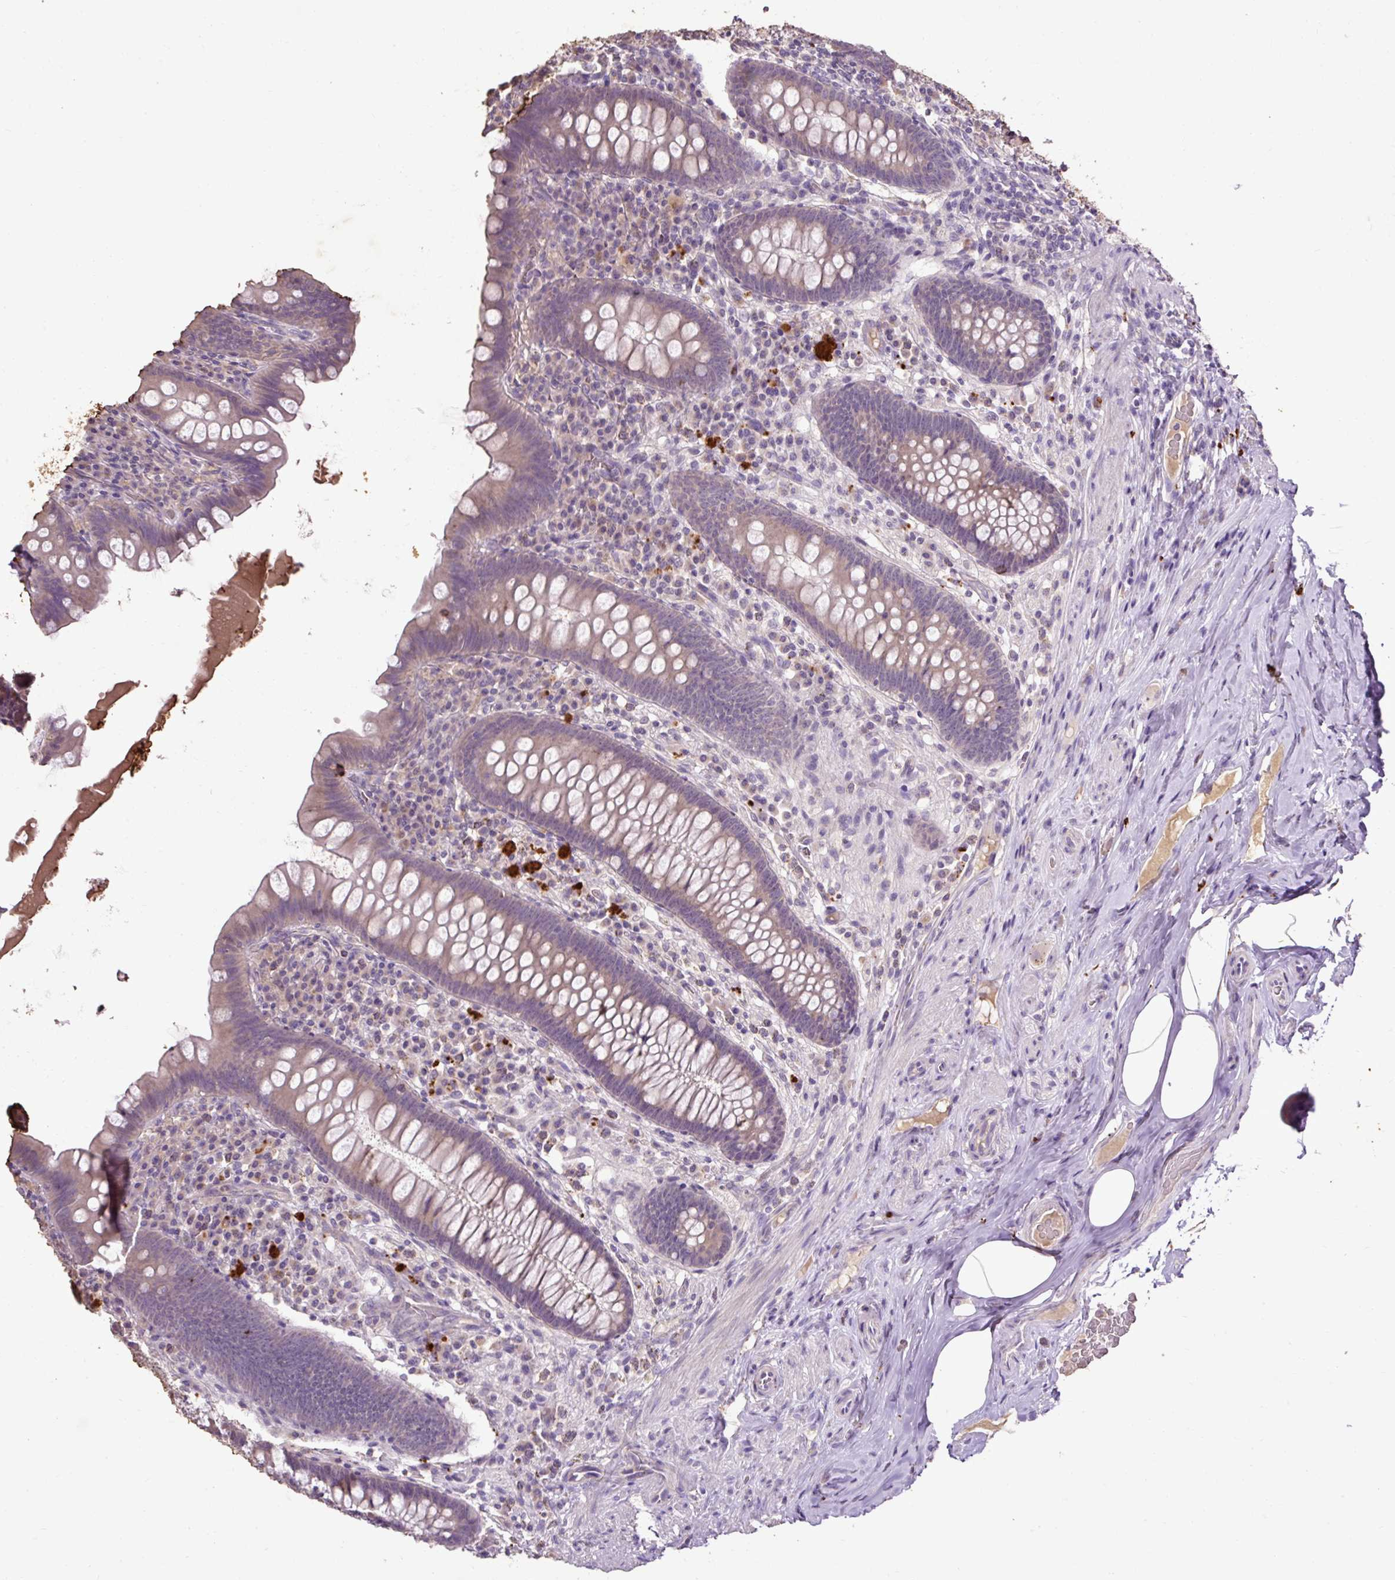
{"staining": {"intensity": "weak", "quantity": "<25%", "location": "cytoplasmic/membranous"}, "tissue": "appendix", "cell_type": "Glandular cells", "image_type": "normal", "snomed": [{"axis": "morphology", "description": "Normal tissue, NOS"}, {"axis": "topography", "description": "Appendix"}], "caption": "Protein analysis of benign appendix shows no significant positivity in glandular cells.", "gene": "LRTM2", "patient": {"sex": "male", "age": 71}}